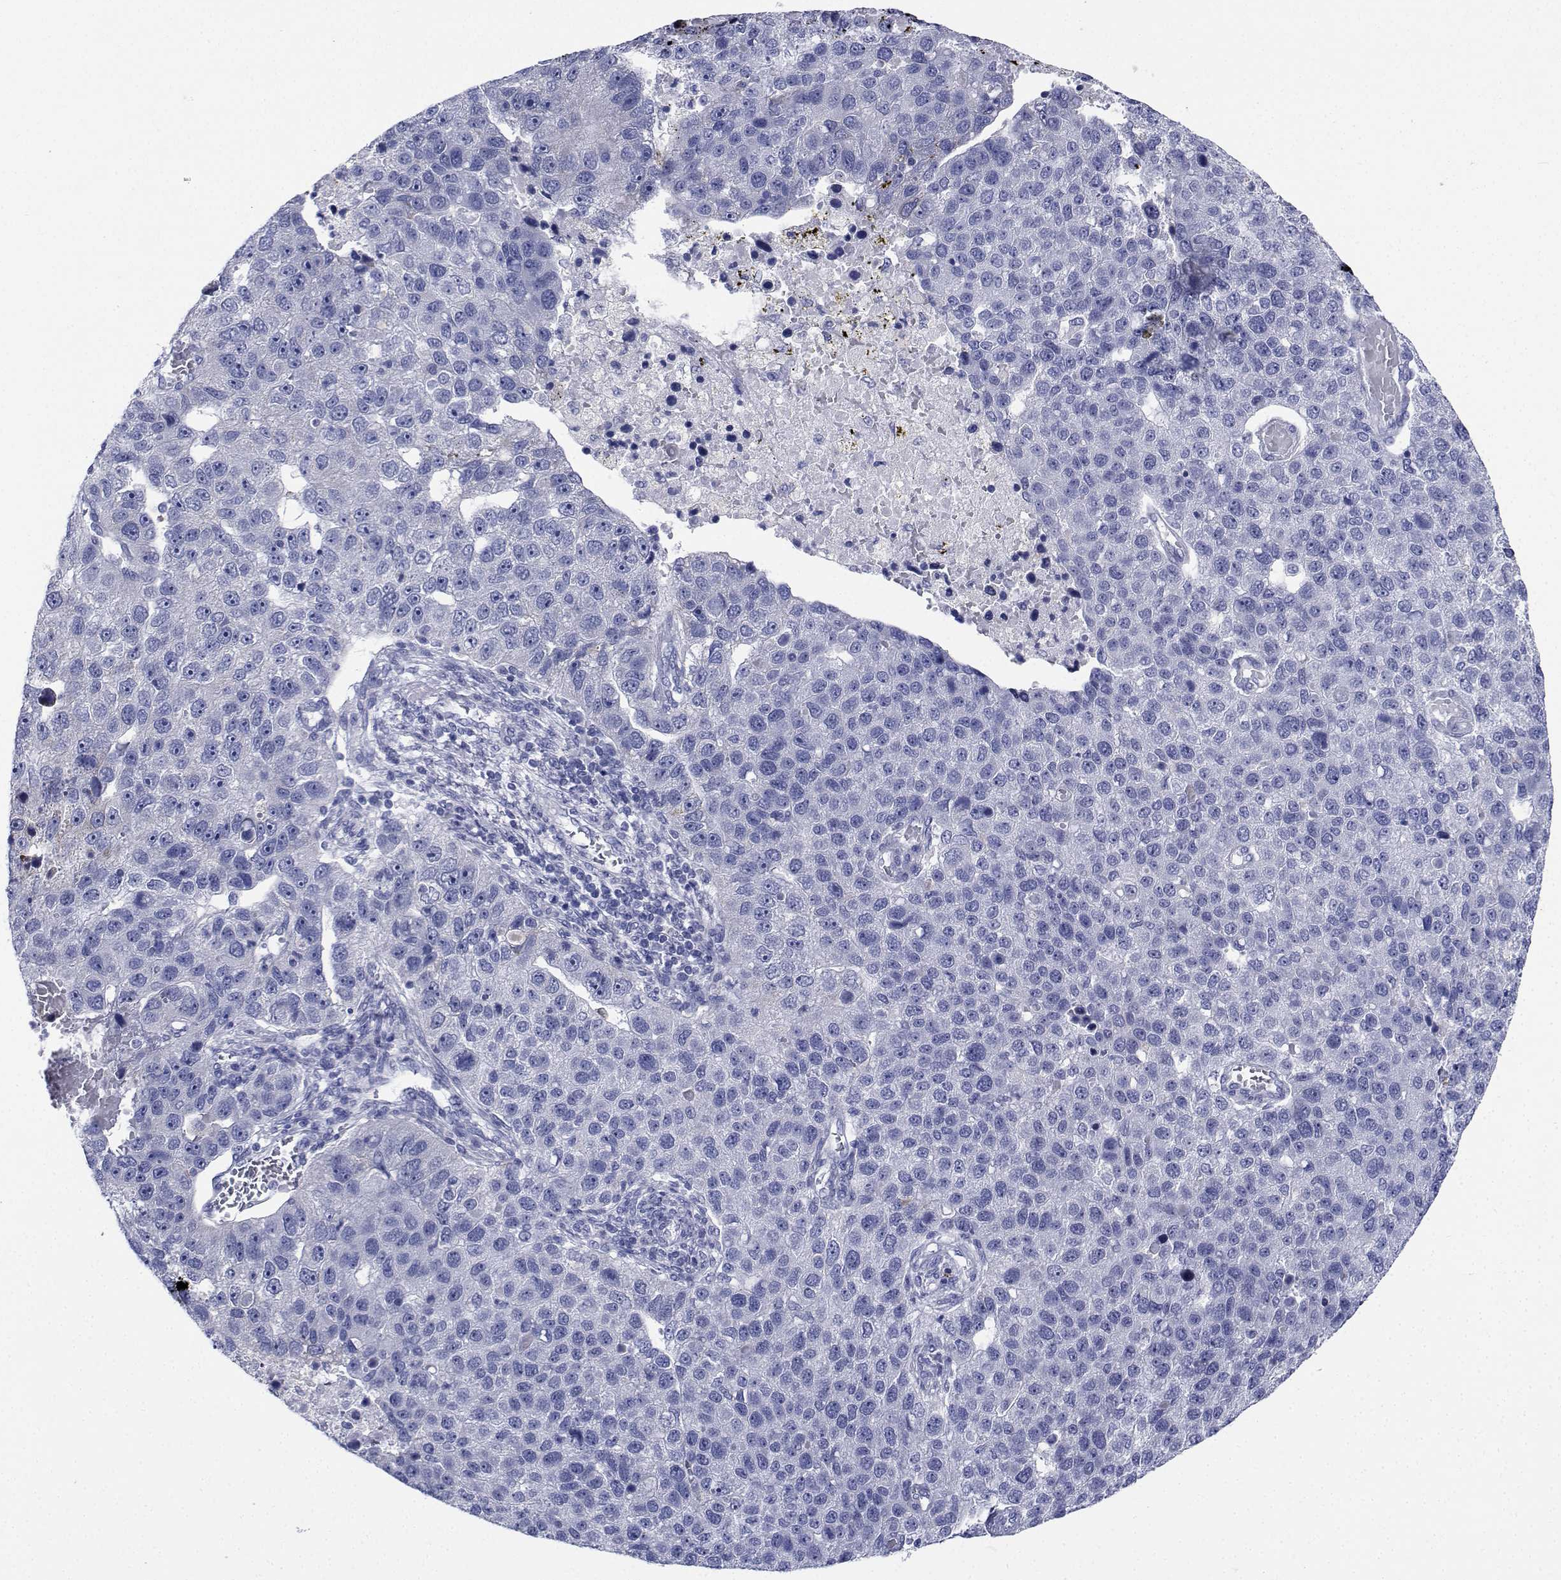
{"staining": {"intensity": "negative", "quantity": "none", "location": "none"}, "tissue": "pancreatic cancer", "cell_type": "Tumor cells", "image_type": "cancer", "snomed": [{"axis": "morphology", "description": "Adenocarcinoma, NOS"}, {"axis": "topography", "description": "Pancreas"}], "caption": "High magnification brightfield microscopy of pancreatic adenocarcinoma stained with DAB (brown) and counterstained with hematoxylin (blue): tumor cells show no significant expression.", "gene": "CDHR3", "patient": {"sex": "female", "age": 61}}